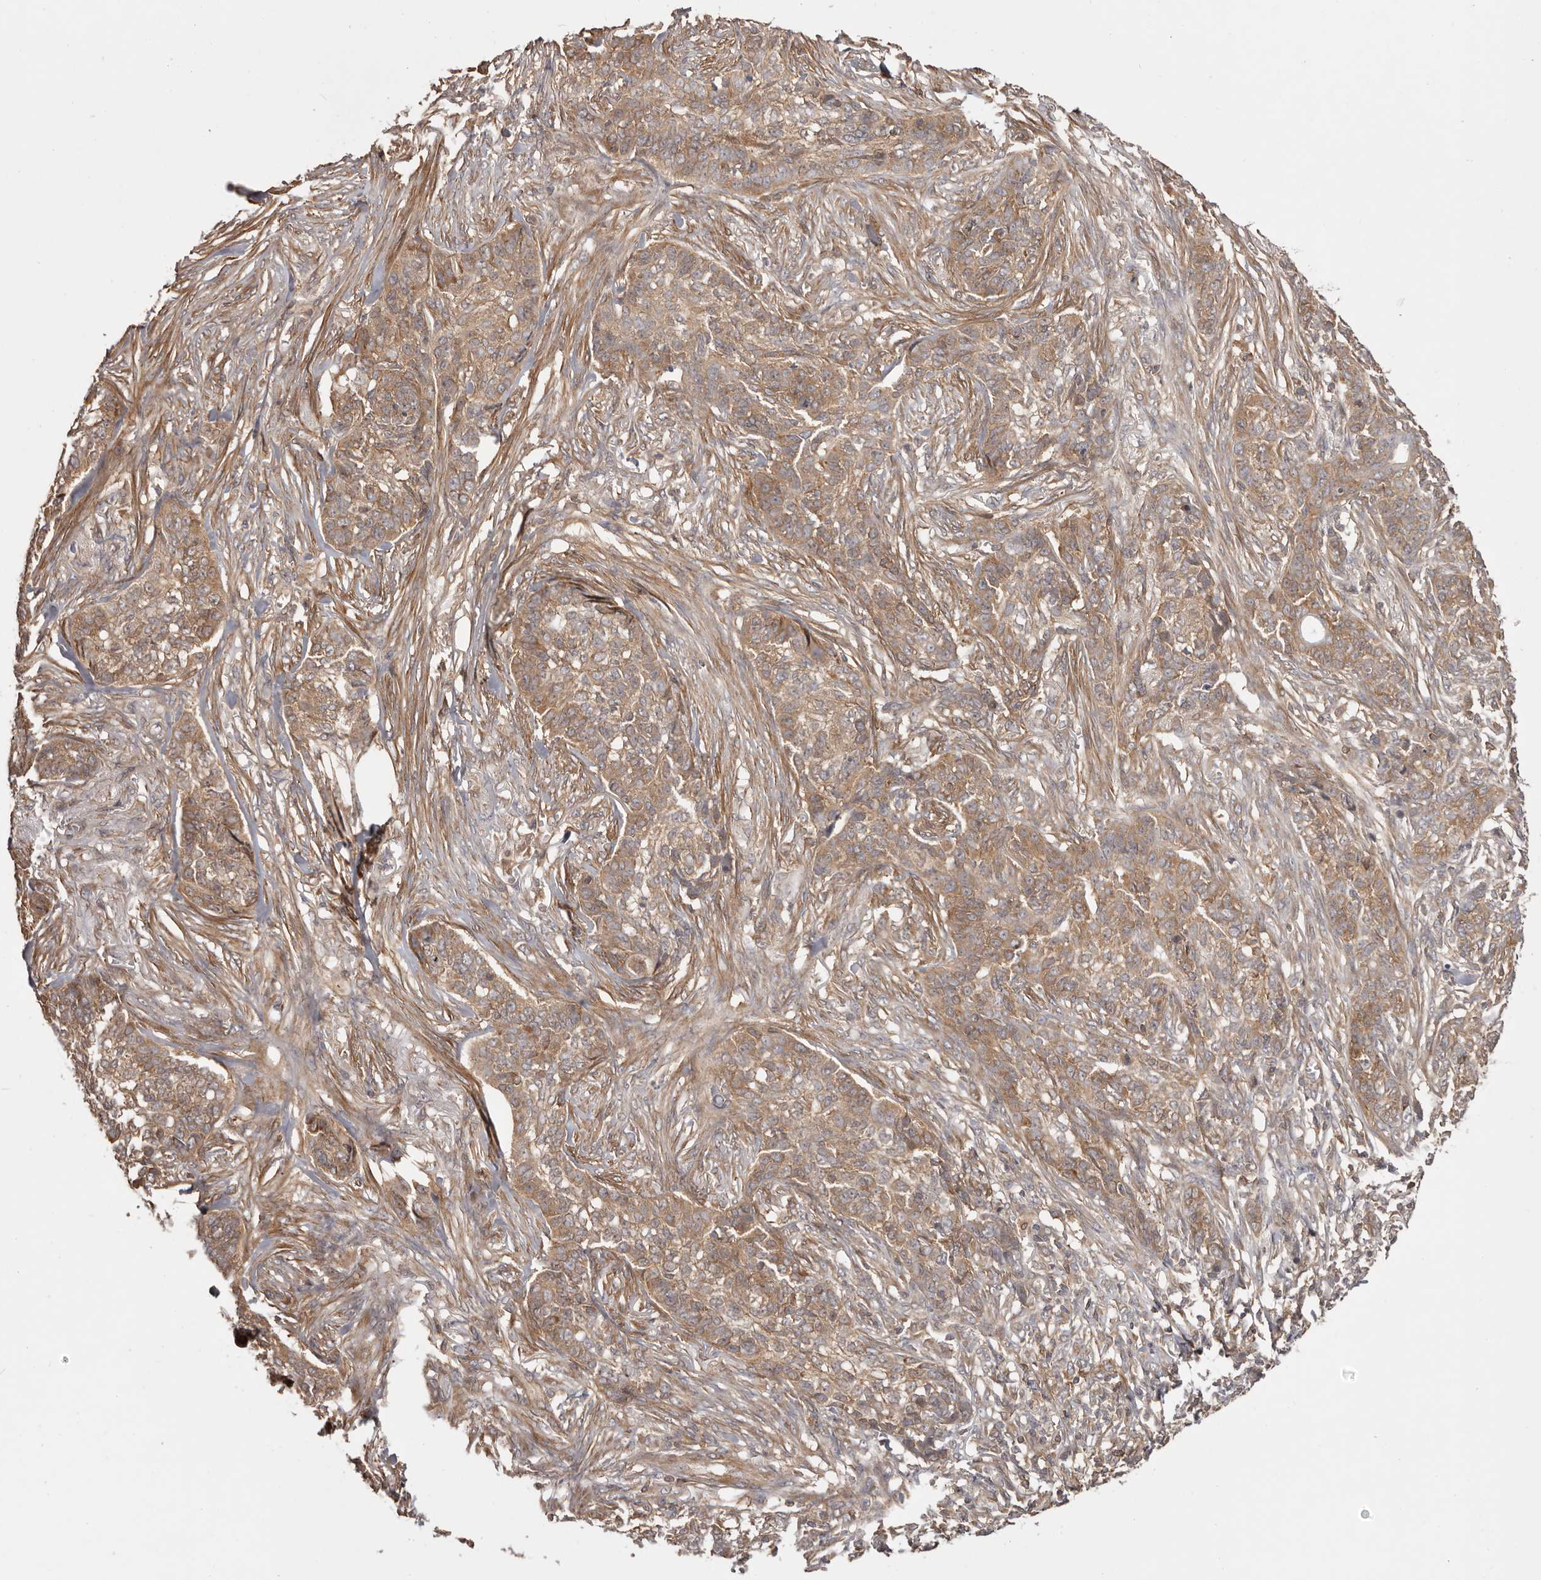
{"staining": {"intensity": "moderate", "quantity": ">75%", "location": "cytoplasmic/membranous"}, "tissue": "skin cancer", "cell_type": "Tumor cells", "image_type": "cancer", "snomed": [{"axis": "morphology", "description": "Basal cell carcinoma"}, {"axis": "topography", "description": "Skin"}], "caption": "DAB immunohistochemical staining of human skin basal cell carcinoma demonstrates moderate cytoplasmic/membranous protein positivity in approximately >75% of tumor cells.", "gene": "NFKBIA", "patient": {"sex": "male", "age": 85}}